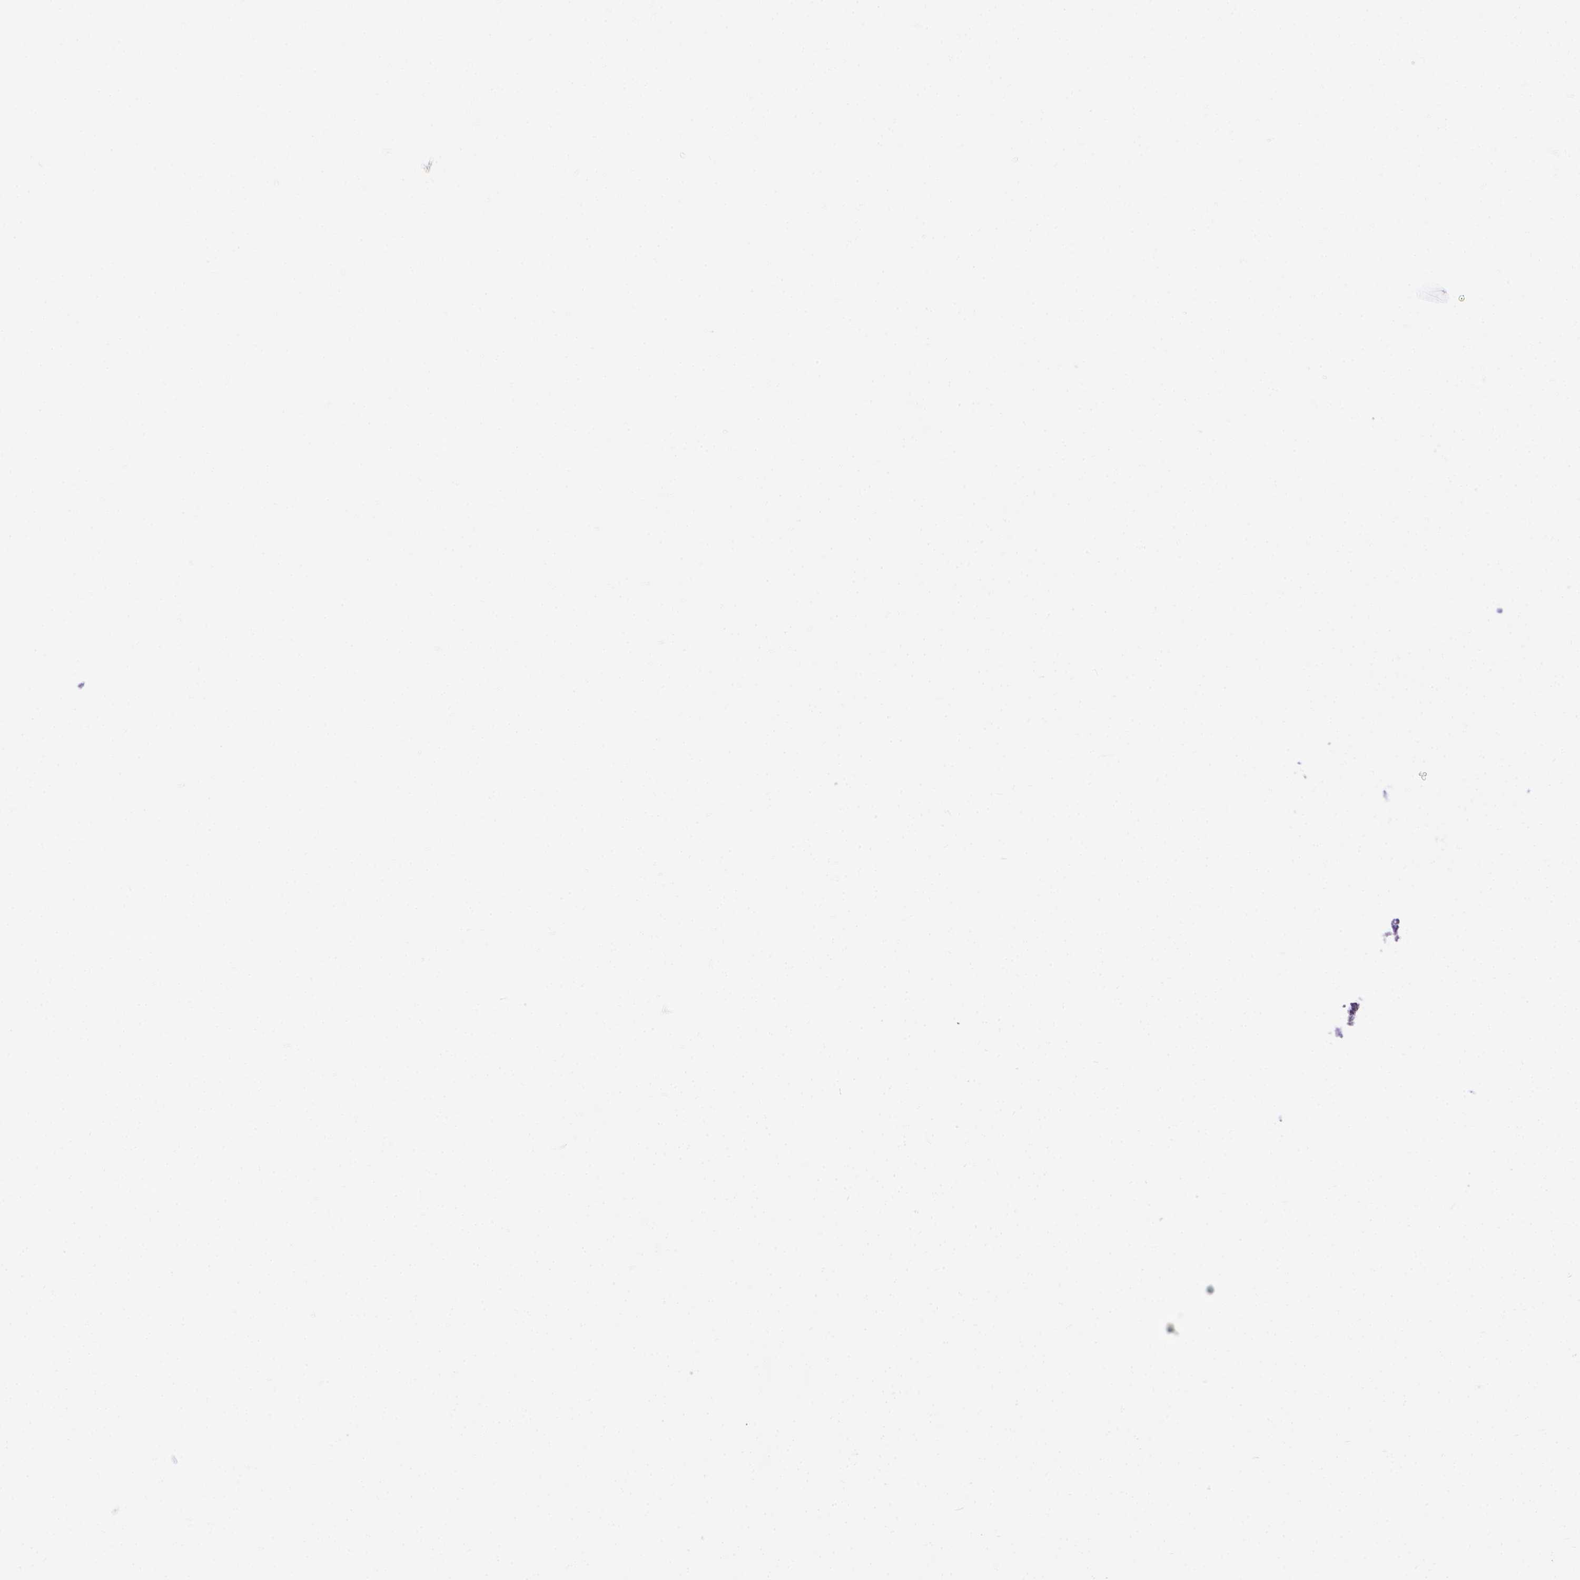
{"staining": {"intensity": "negative", "quantity": "none", "location": "none"}, "tissue": "breast cancer", "cell_type": "Tumor cells", "image_type": "cancer", "snomed": [{"axis": "morphology", "description": "Duct carcinoma"}, {"axis": "topography", "description": "Breast"}], "caption": "Protein analysis of intraductal carcinoma (breast) exhibits no significant positivity in tumor cells.", "gene": "CLIC4", "patient": {"sex": "female", "age": 83}}